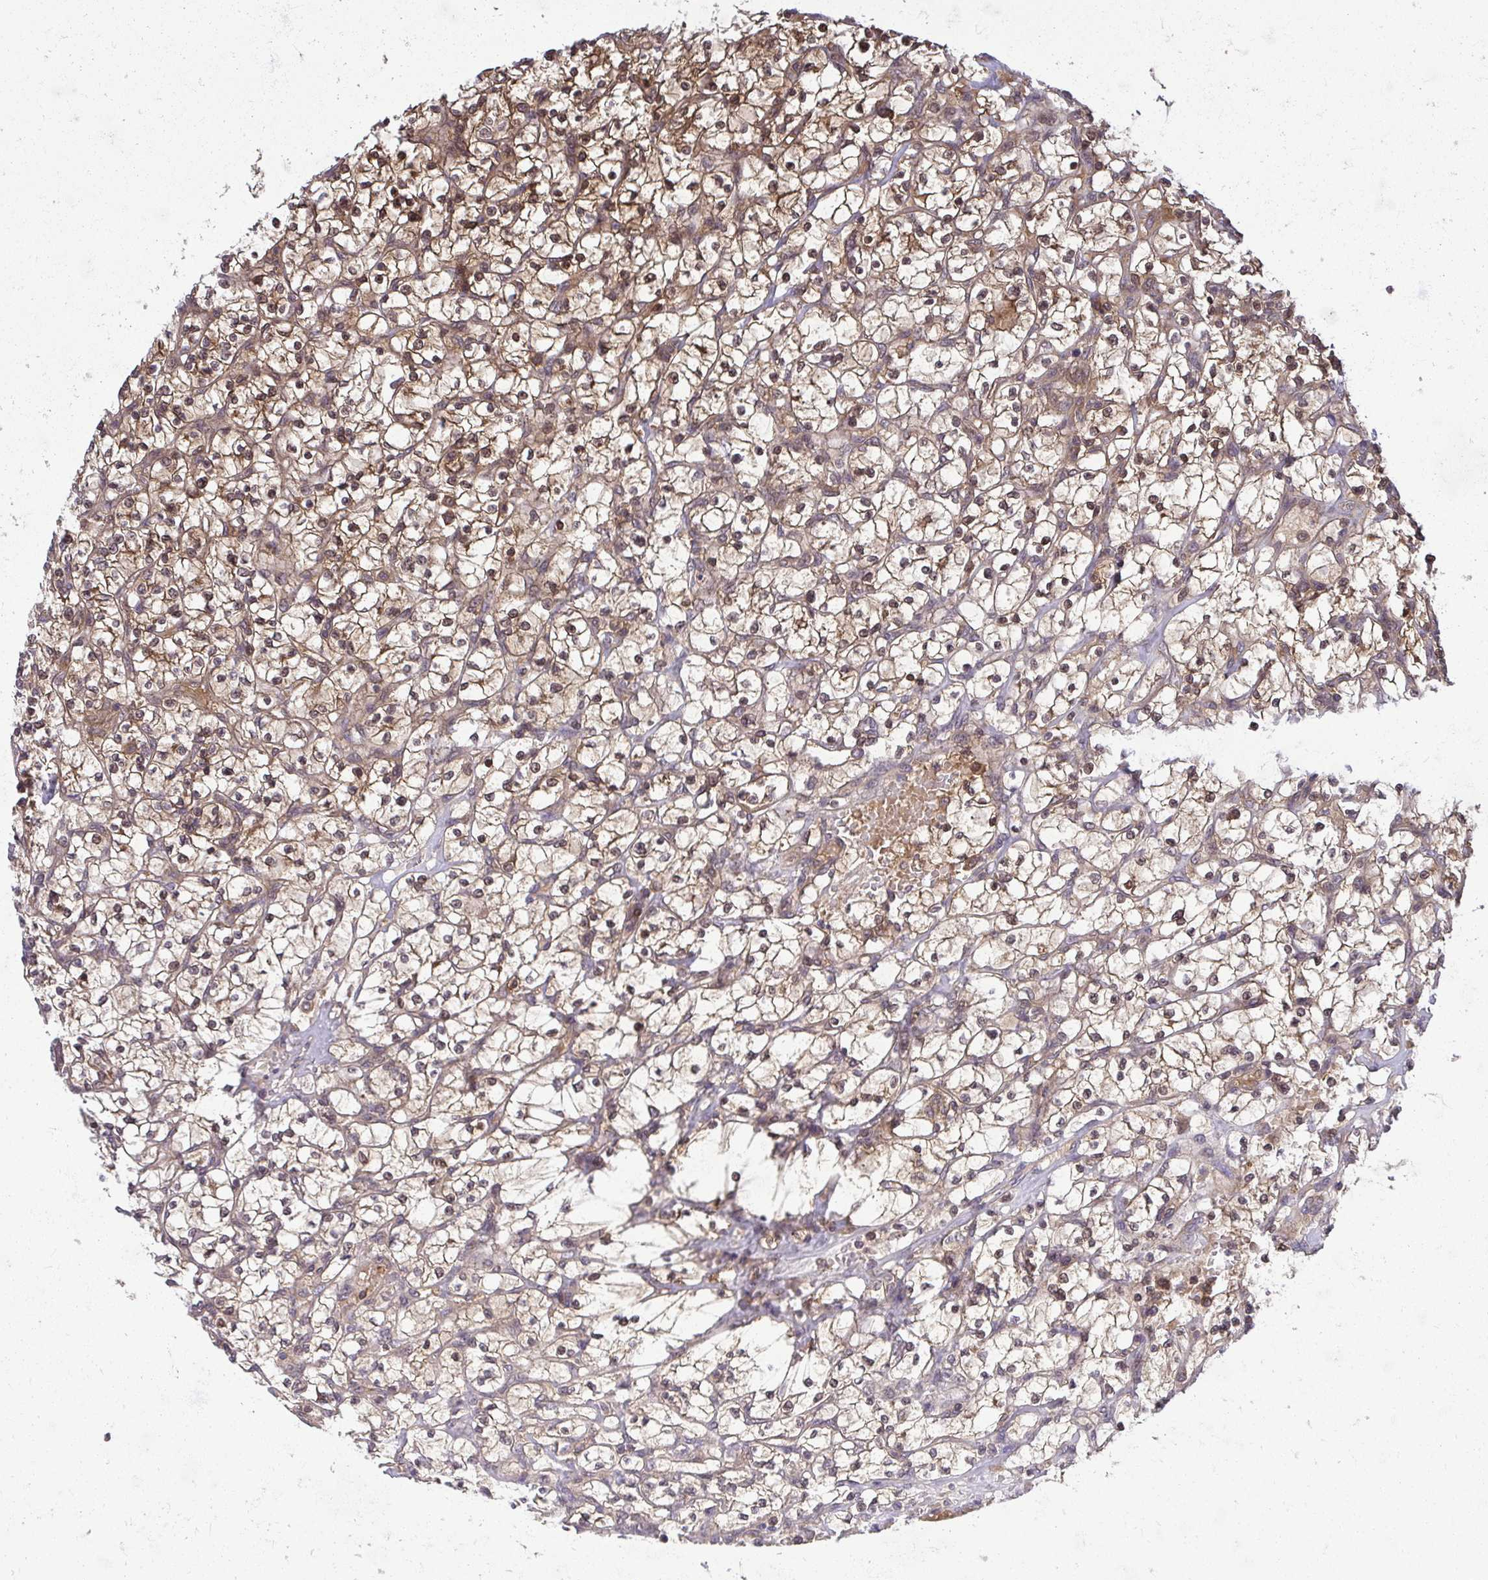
{"staining": {"intensity": "moderate", "quantity": ">75%", "location": "cytoplasmic/membranous"}, "tissue": "renal cancer", "cell_type": "Tumor cells", "image_type": "cancer", "snomed": [{"axis": "morphology", "description": "Adenocarcinoma, NOS"}, {"axis": "topography", "description": "Kidney"}], "caption": "Approximately >75% of tumor cells in human adenocarcinoma (renal) demonstrate moderate cytoplasmic/membranous protein expression as visualized by brown immunohistochemical staining.", "gene": "HDHD2", "patient": {"sex": "female", "age": 64}}